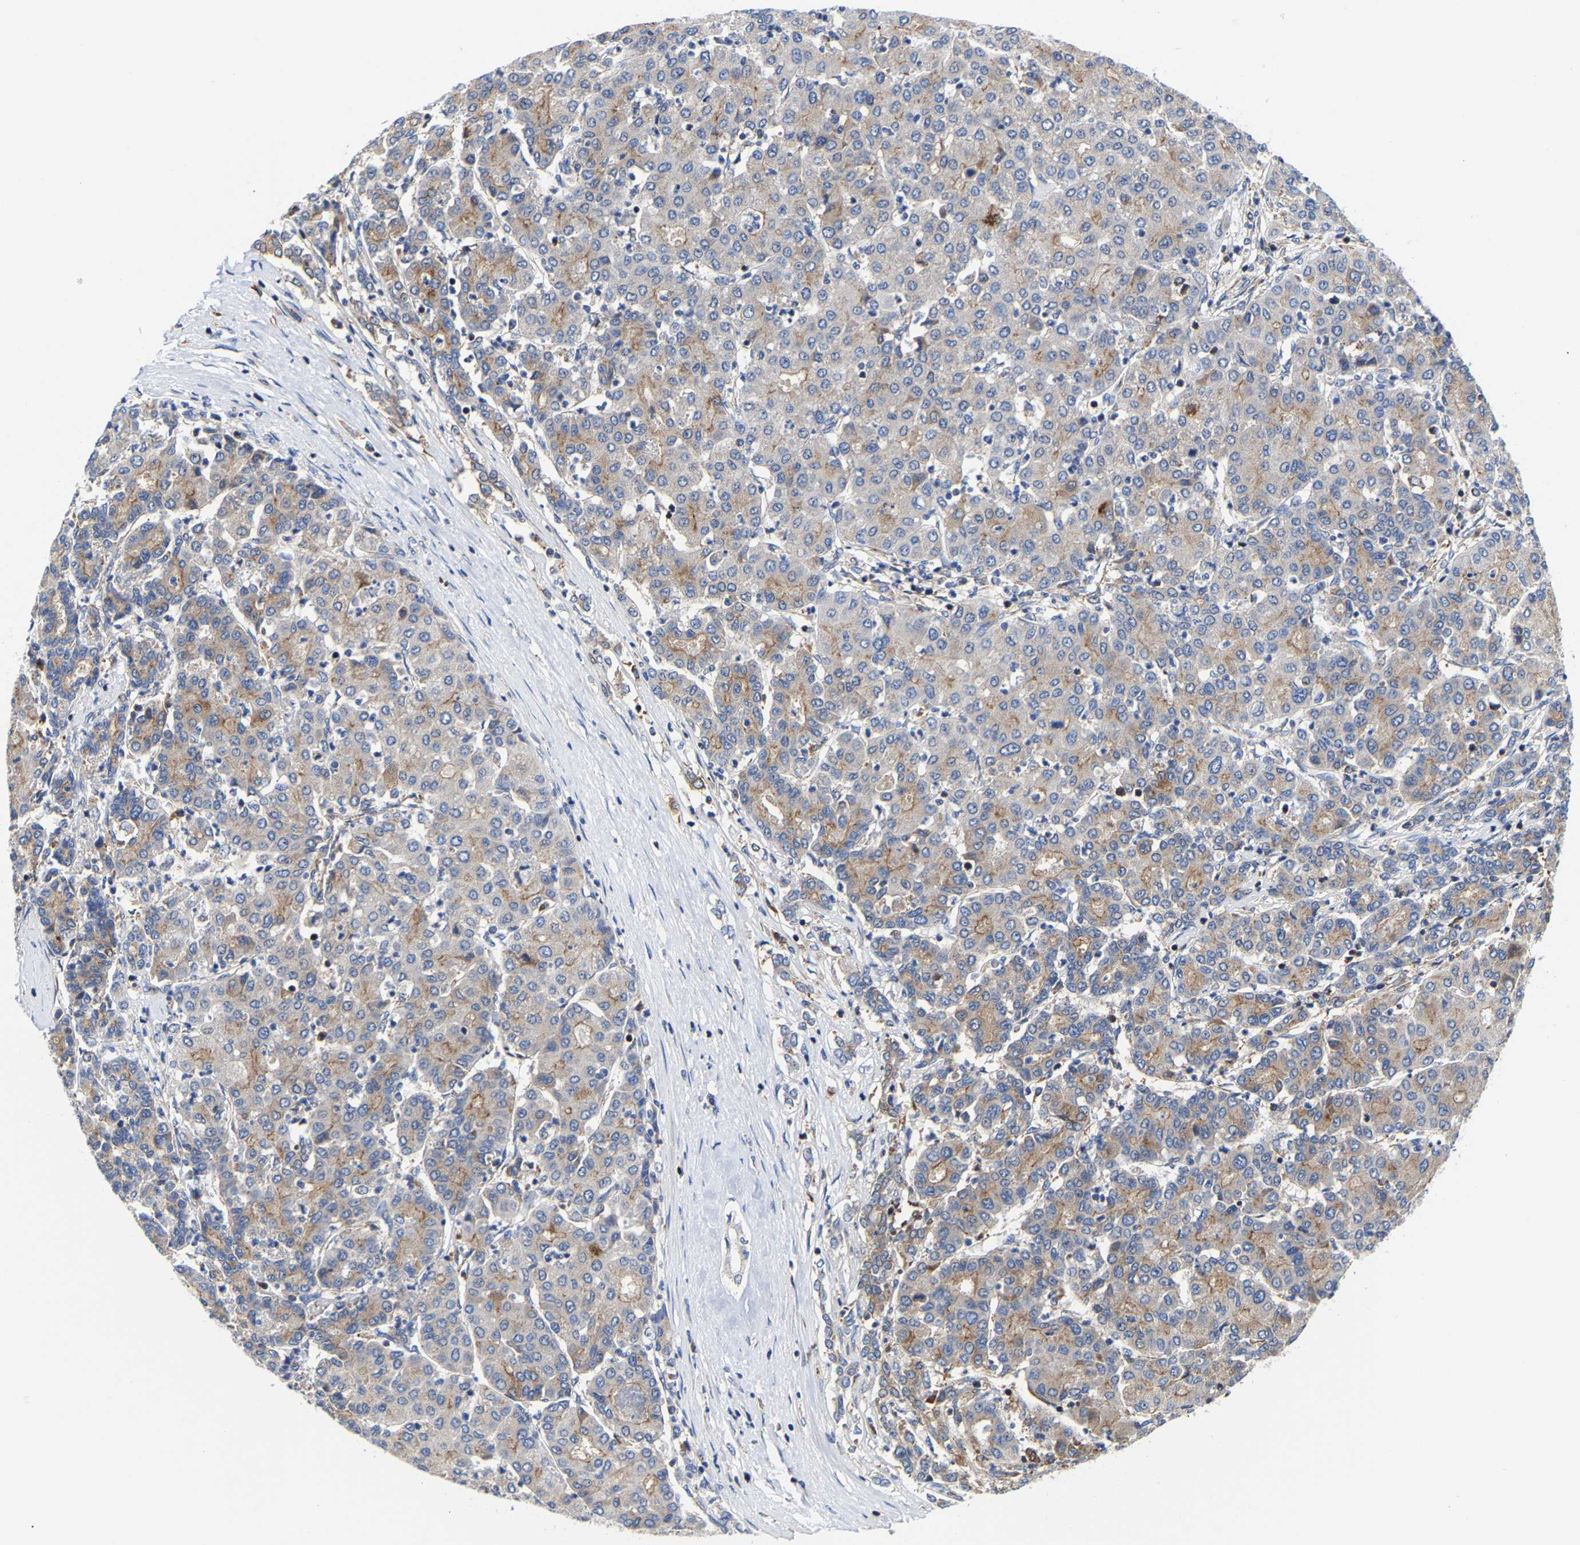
{"staining": {"intensity": "weak", "quantity": "25%-75%", "location": "cytoplasmic/membranous"}, "tissue": "liver cancer", "cell_type": "Tumor cells", "image_type": "cancer", "snomed": [{"axis": "morphology", "description": "Carcinoma, Hepatocellular, NOS"}, {"axis": "topography", "description": "Liver"}], "caption": "Immunohistochemistry (IHC) of hepatocellular carcinoma (liver) displays low levels of weak cytoplasmic/membranous staining in approximately 25%-75% of tumor cells.", "gene": "PFKFB3", "patient": {"sex": "male", "age": 65}}